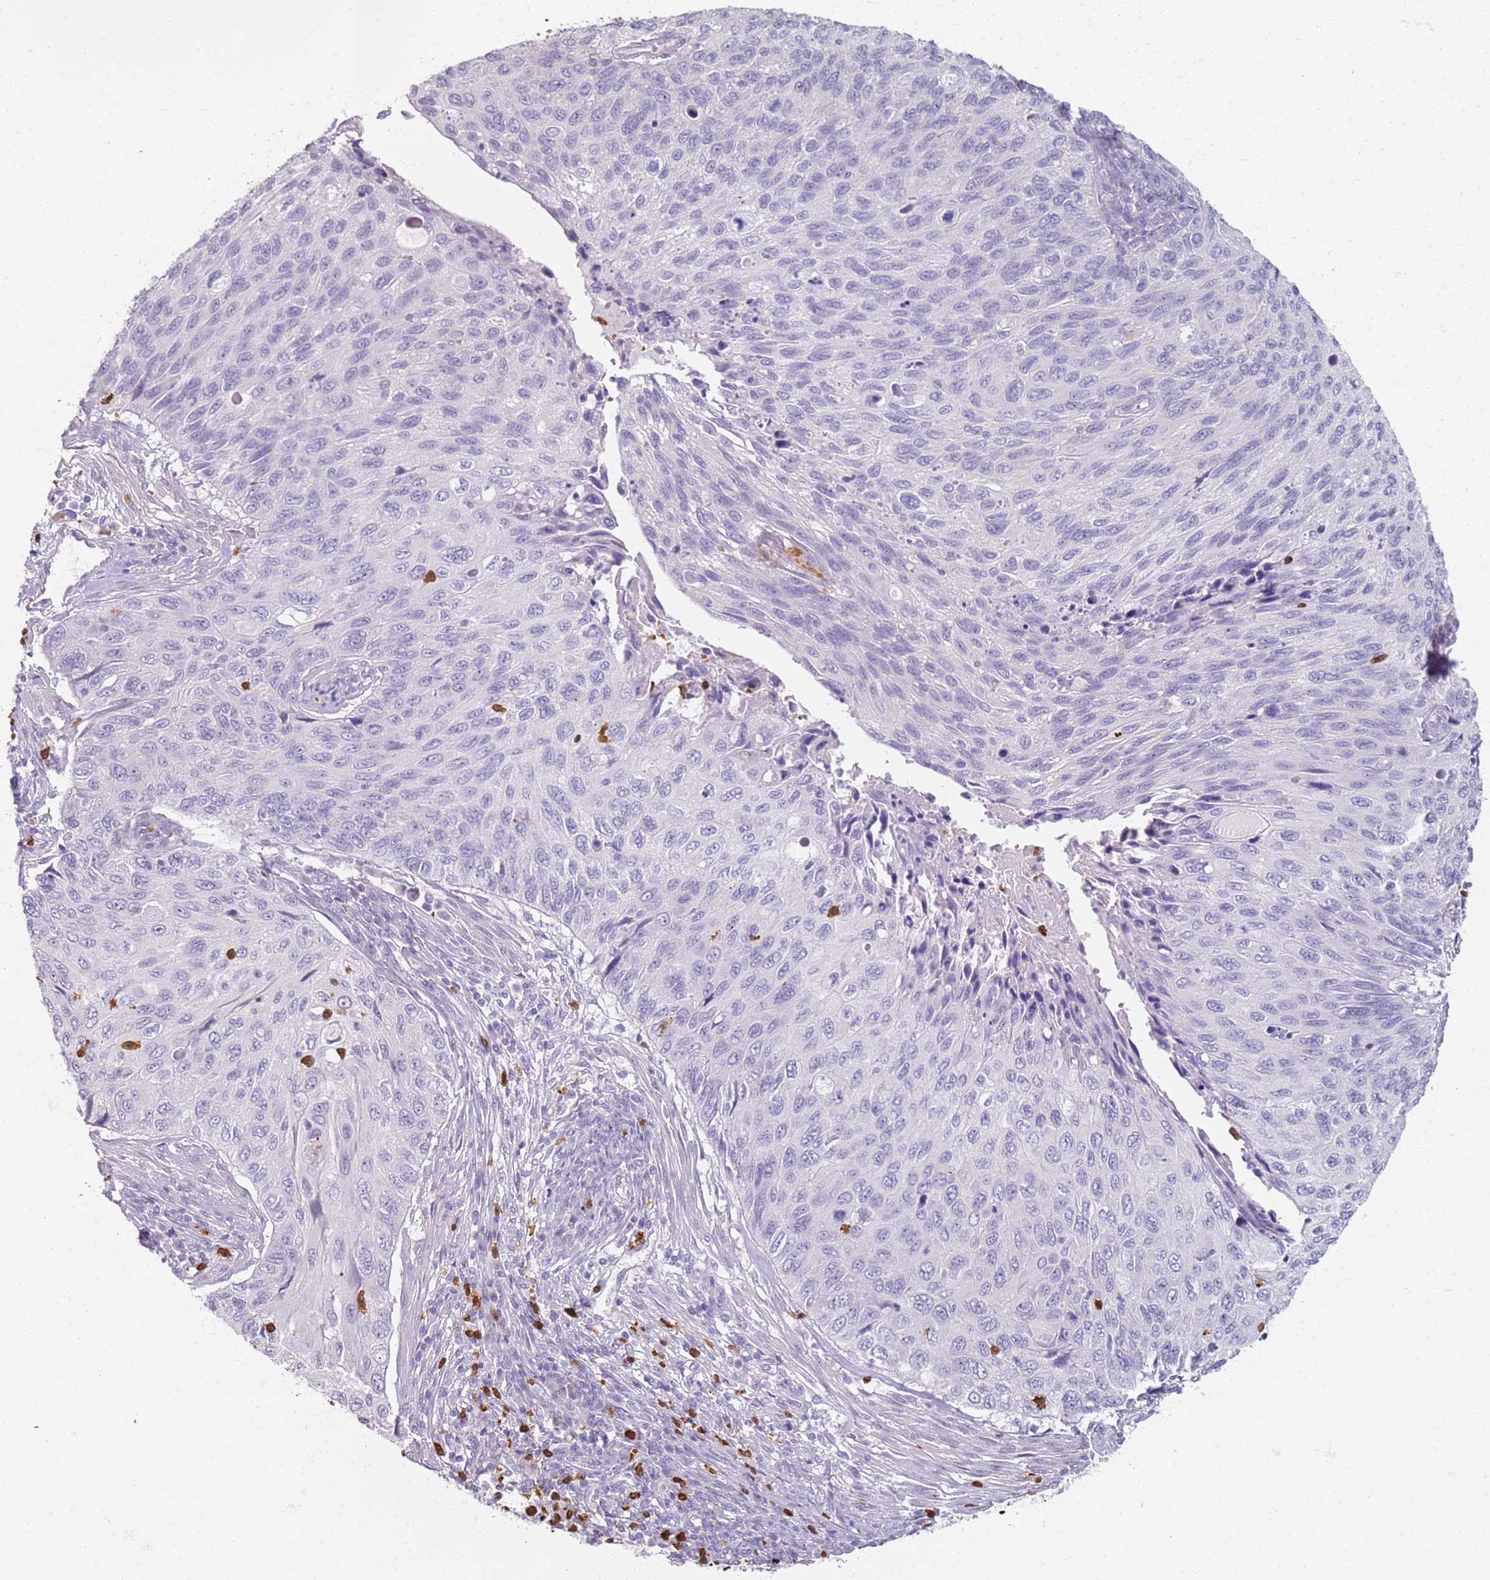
{"staining": {"intensity": "negative", "quantity": "none", "location": "none"}, "tissue": "cervical cancer", "cell_type": "Tumor cells", "image_type": "cancer", "snomed": [{"axis": "morphology", "description": "Squamous cell carcinoma, NOS"}, {"axis": "topography", "description": "Cervix"}], "caption": "Cervical cancer was stained to show a protein in brown. There is no significant expression in tumor cells.", "gene": "CD40LG", "patient": {"sex": "female", "age": 70}}